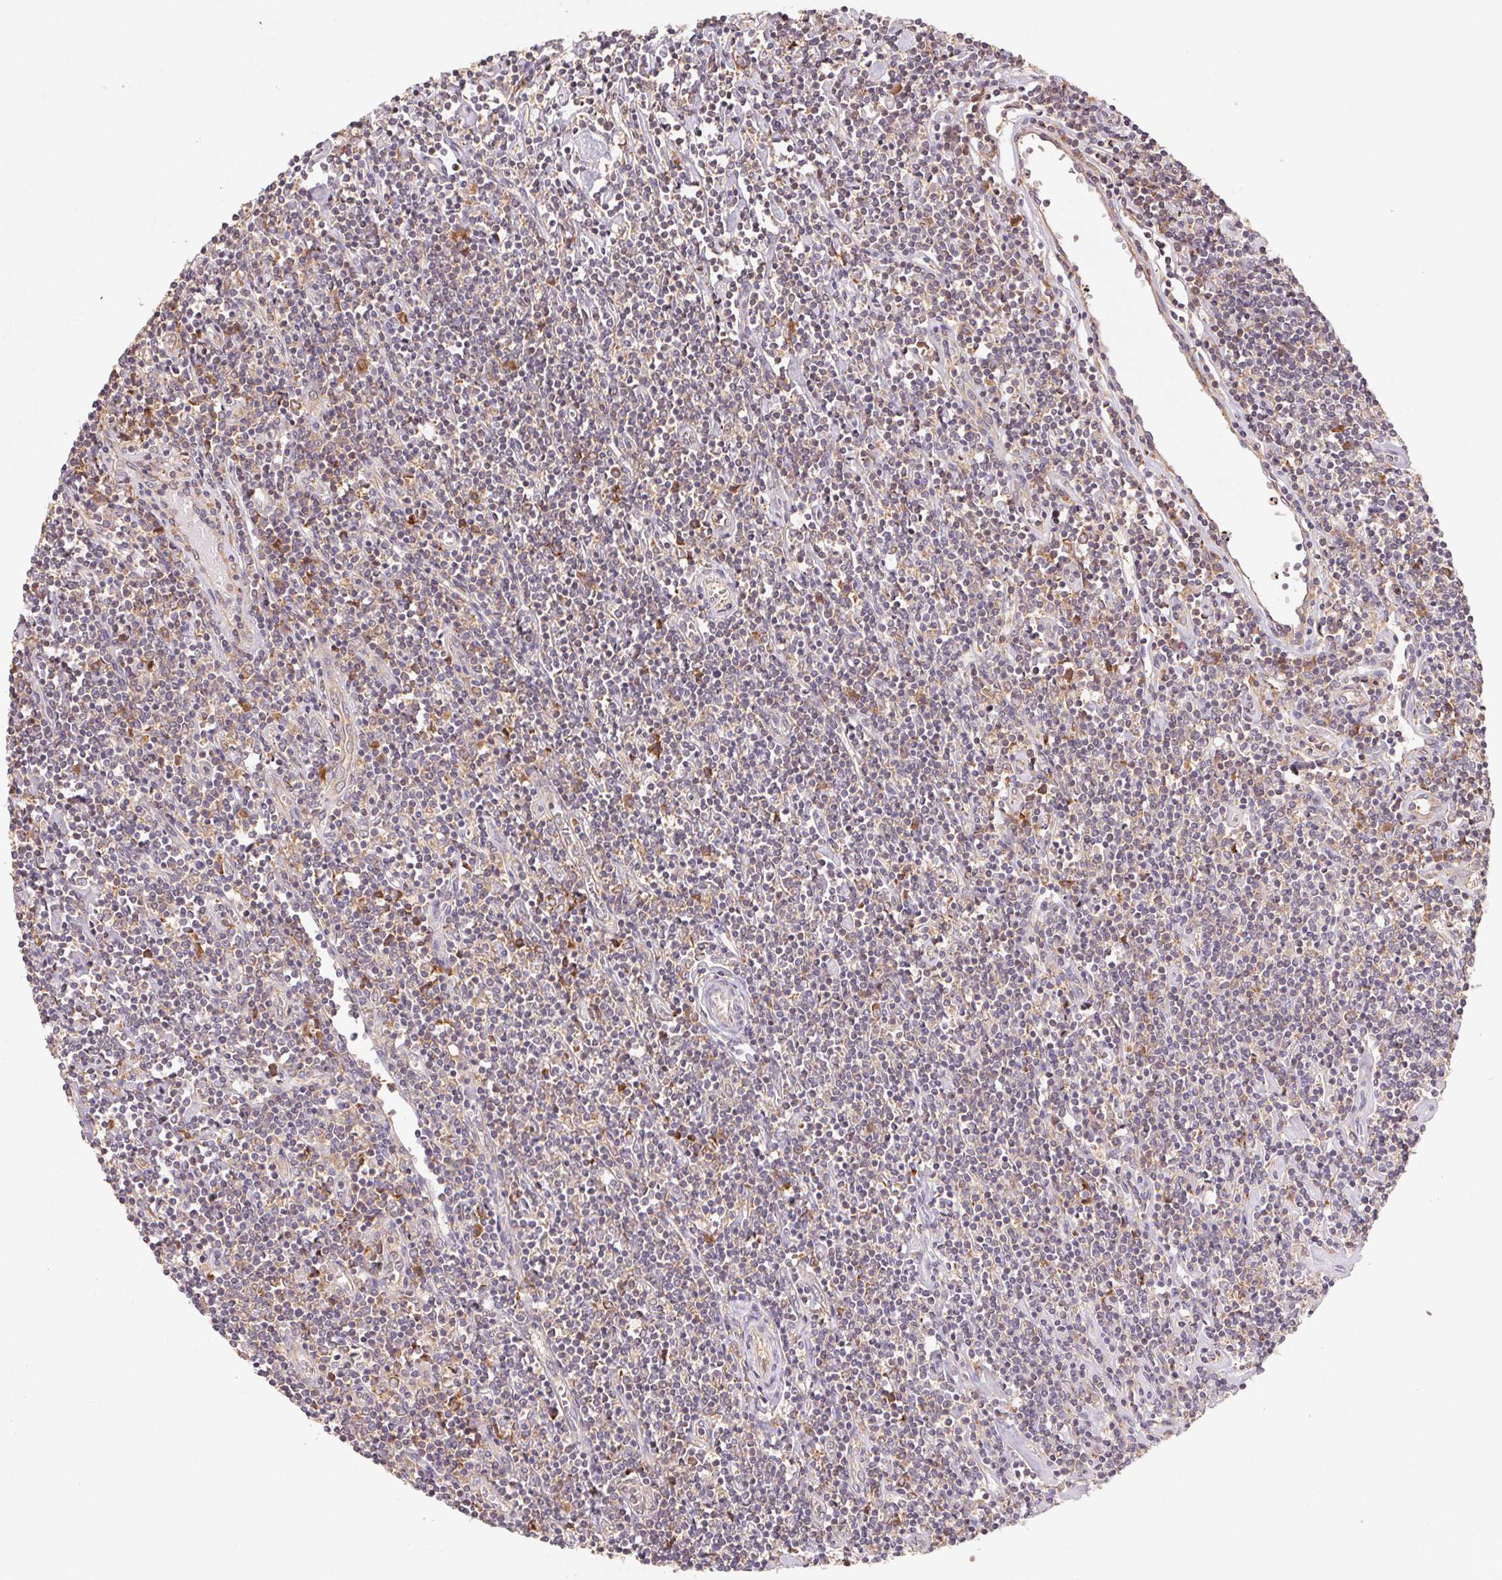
{"staining": {"intensity": "weak", "quantity": "<25%", "location": "cytoplasmic/membranous"}, "tissue": "lymphoma", "cell_type": "Tumor cells", "image_type": "cancer", "snomed": [{"axis": "morphology", "description": "Hodgkin's disease, NOS"}, {"axis": "topography", "description": "Lymph node"}], "caption": "Tumor cells show no significant positivity in Hodgkin's disease.", "gene": "RPL27A", "patient": {"sex": "male", "age": 40}}